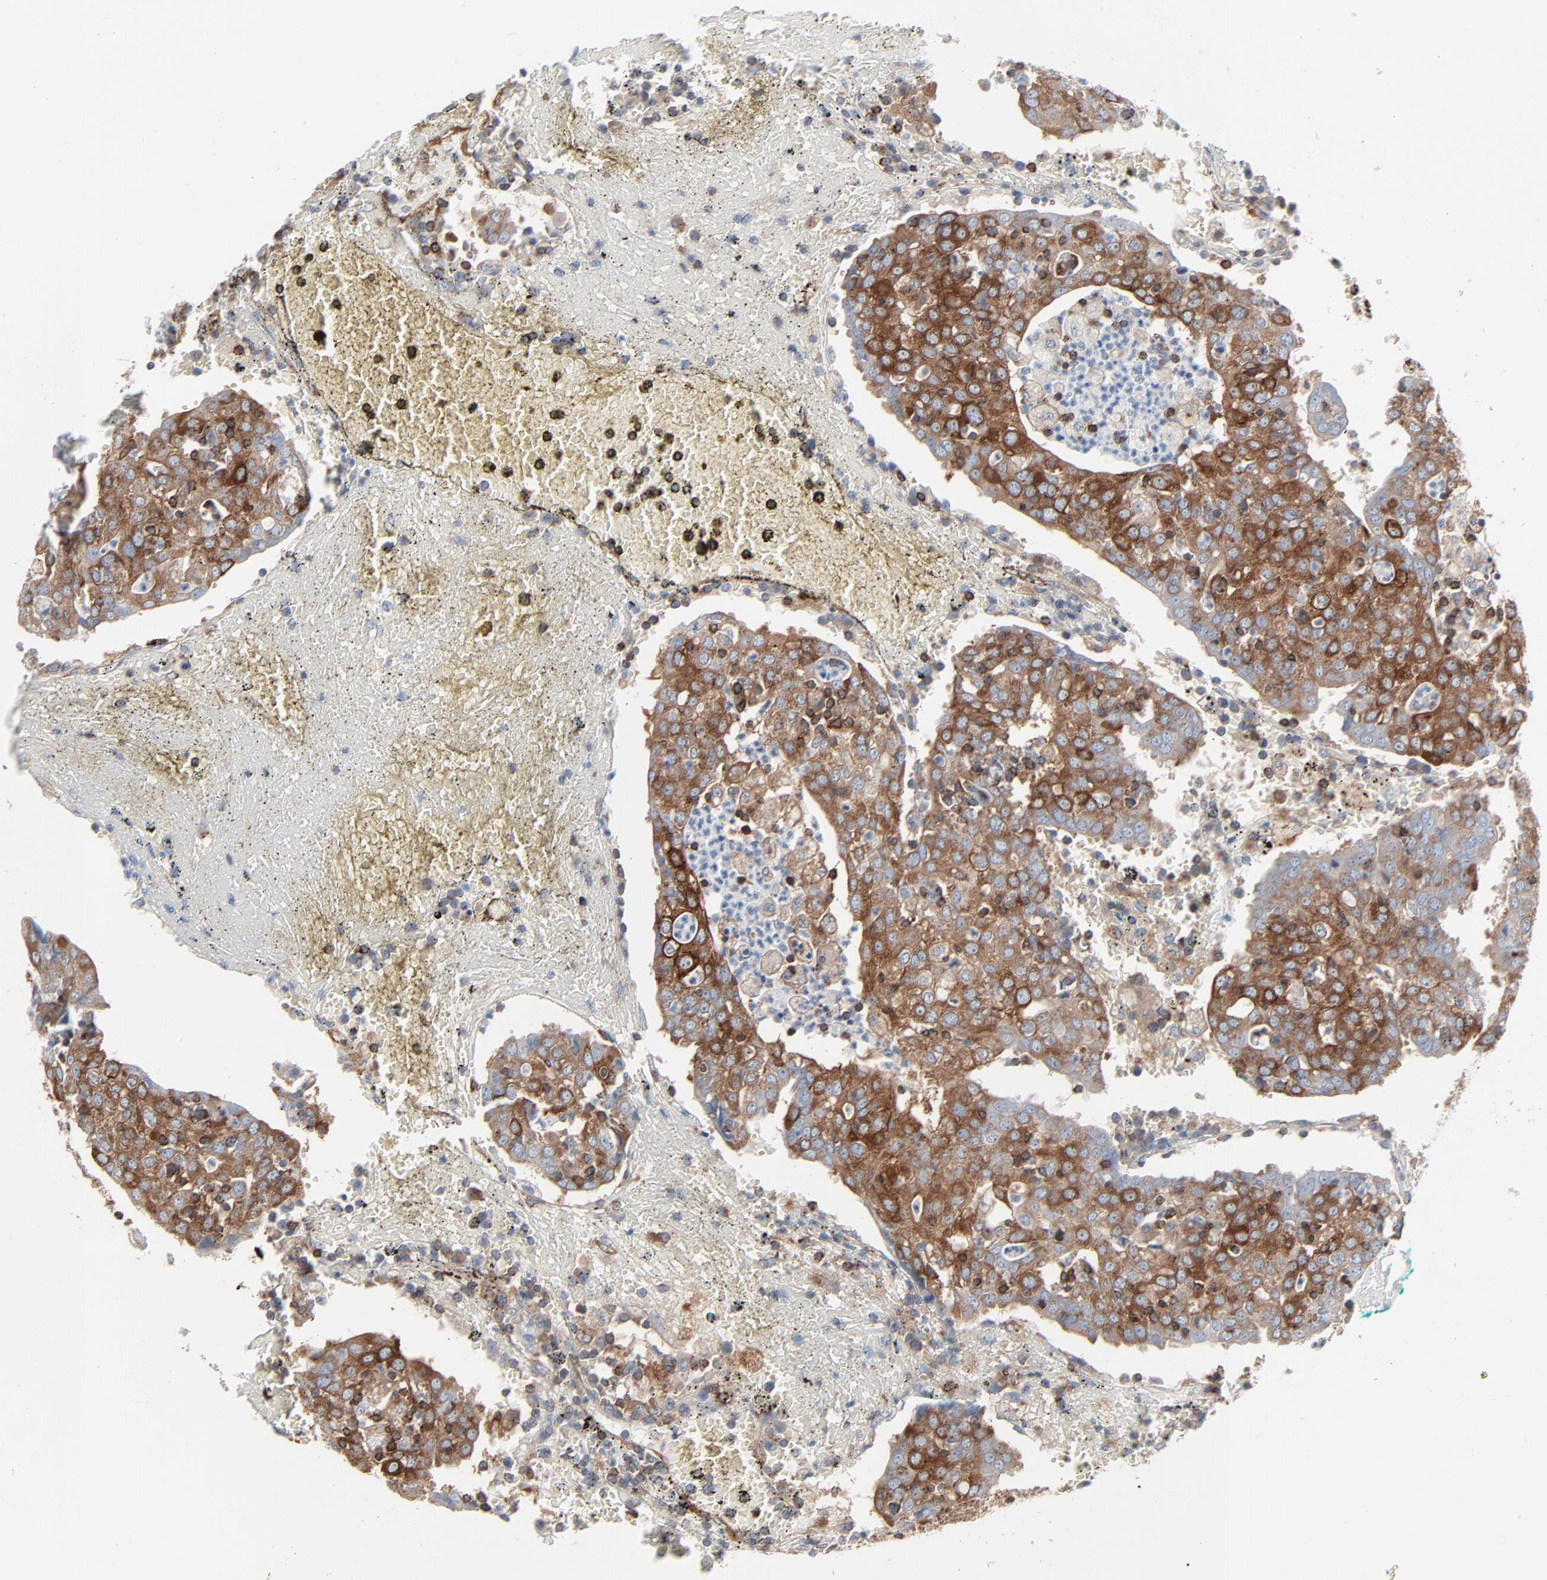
{"staining": {"intensity": "strong", "quantity": ">75%", "location": "cytoplasmic/membranous"}, "tissue": "head and neck cancer", "cell_type": "Tumor cells", "image_type": "cancer", "snomed": [{"axis": "morphology", "description": "Adenocarcinoma, NOS"}, {"axis": "topography", "description": "Salivary gland"}, {"axis": "topography", "description": "Head-Neck"}], "caption": "Immunohistochemistry (DAB (3,3'-diaminobenzidine)) staining of human head and neck cancer (adenocarcinoma) shows strong cytoplasmic/membranous protein expression in about >75% of tumor cells.", "gene": "OPTN", "patient": {"sex": "female", "age": 65}}